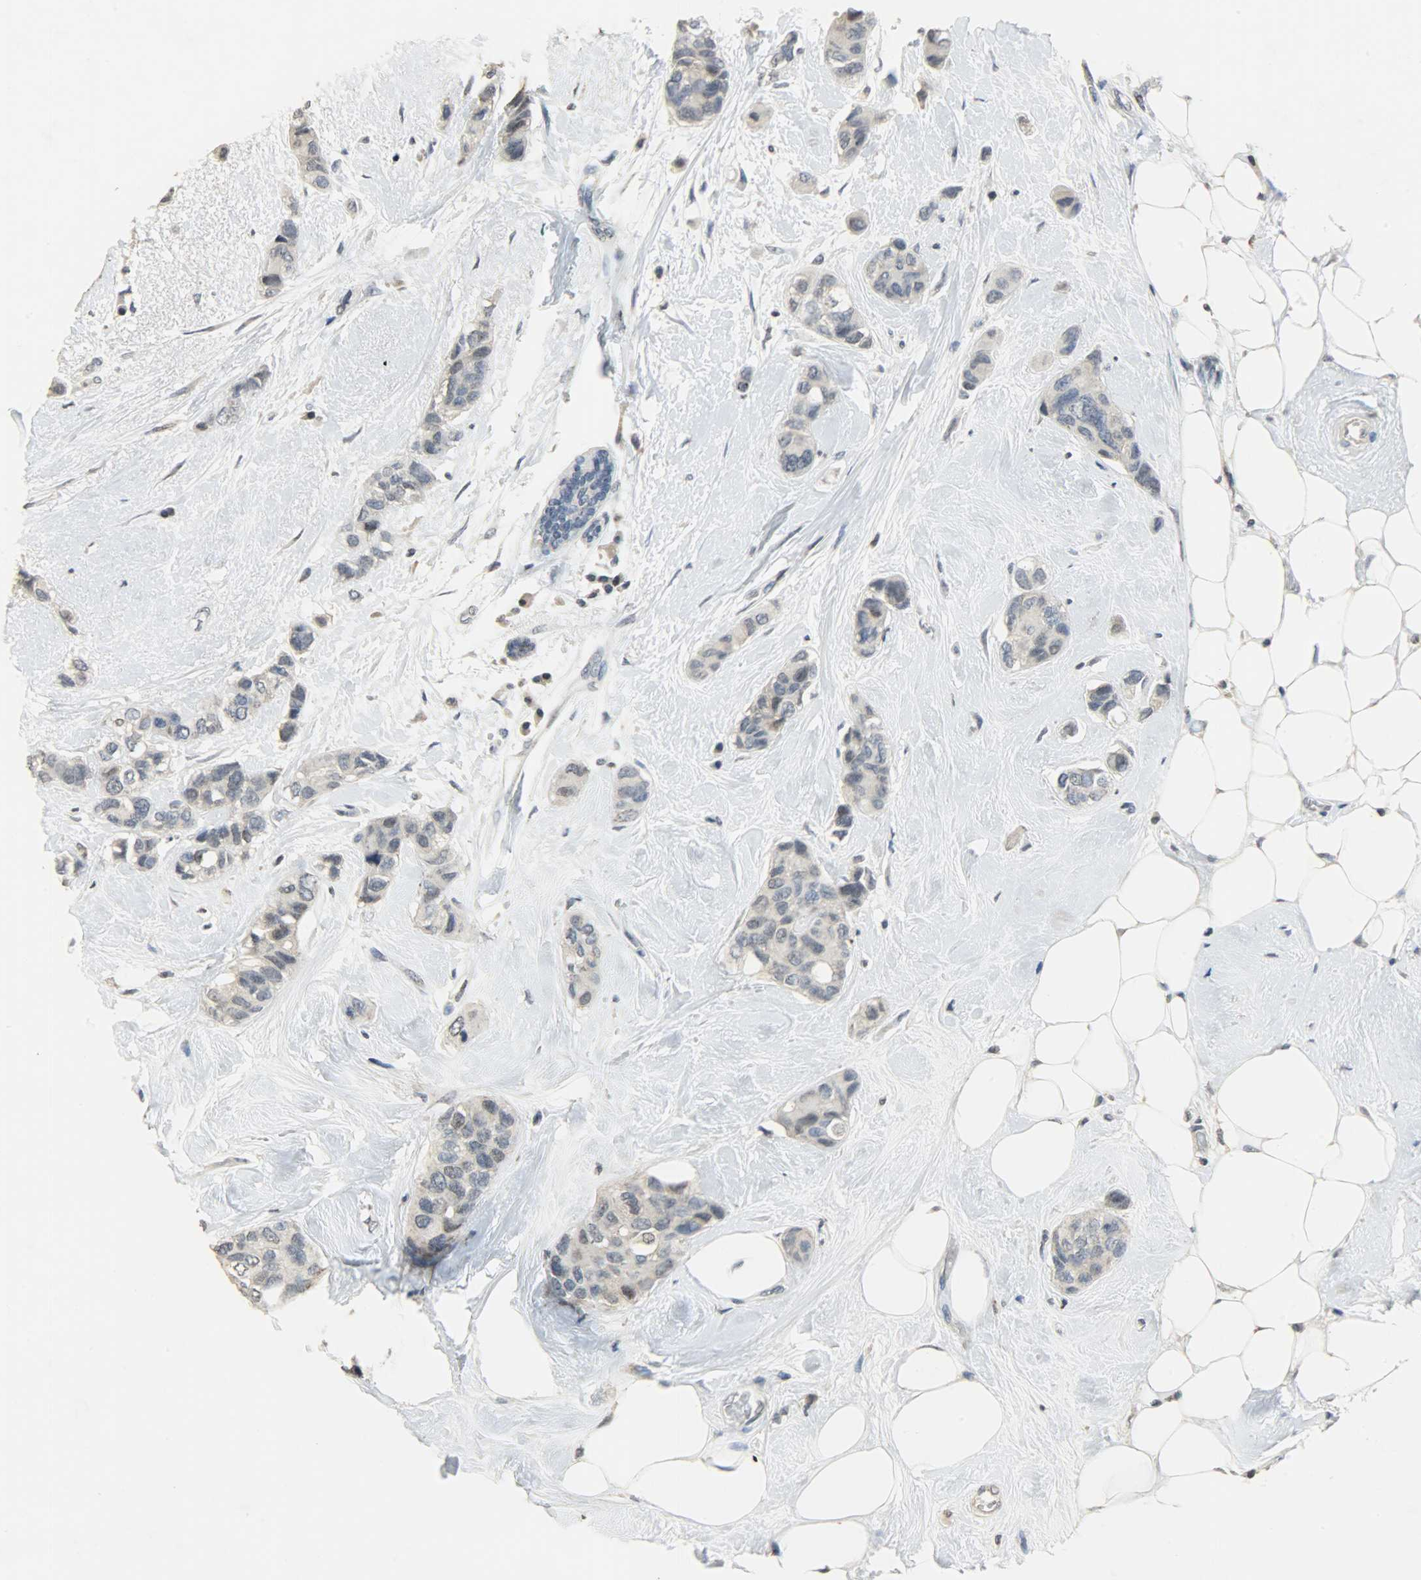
{"staining": {"intensity": "negative", "quantity": "none", "location": "none"}, "tissue": "breast cancer", "cell_type": "Tumor cells", "image_type": "cancer", "snomed": [{"axis": "morphology", "description": "Duct carcinoma"}, {"axis": "topography", "description": "Breast"}], "caption": "The IHC histopathology image has no significant expression in tumor cells of breast cancer (invasive ductal carcinoma) tissue. (Stains: DAB (3,3'-diaminobenzidine) IHC with hematoxylin counter stain, Microscopy: brightfield microscopy at high magnification).", "gene": "DNAJB6", "patient": {"sex": "female", "age": 51}}